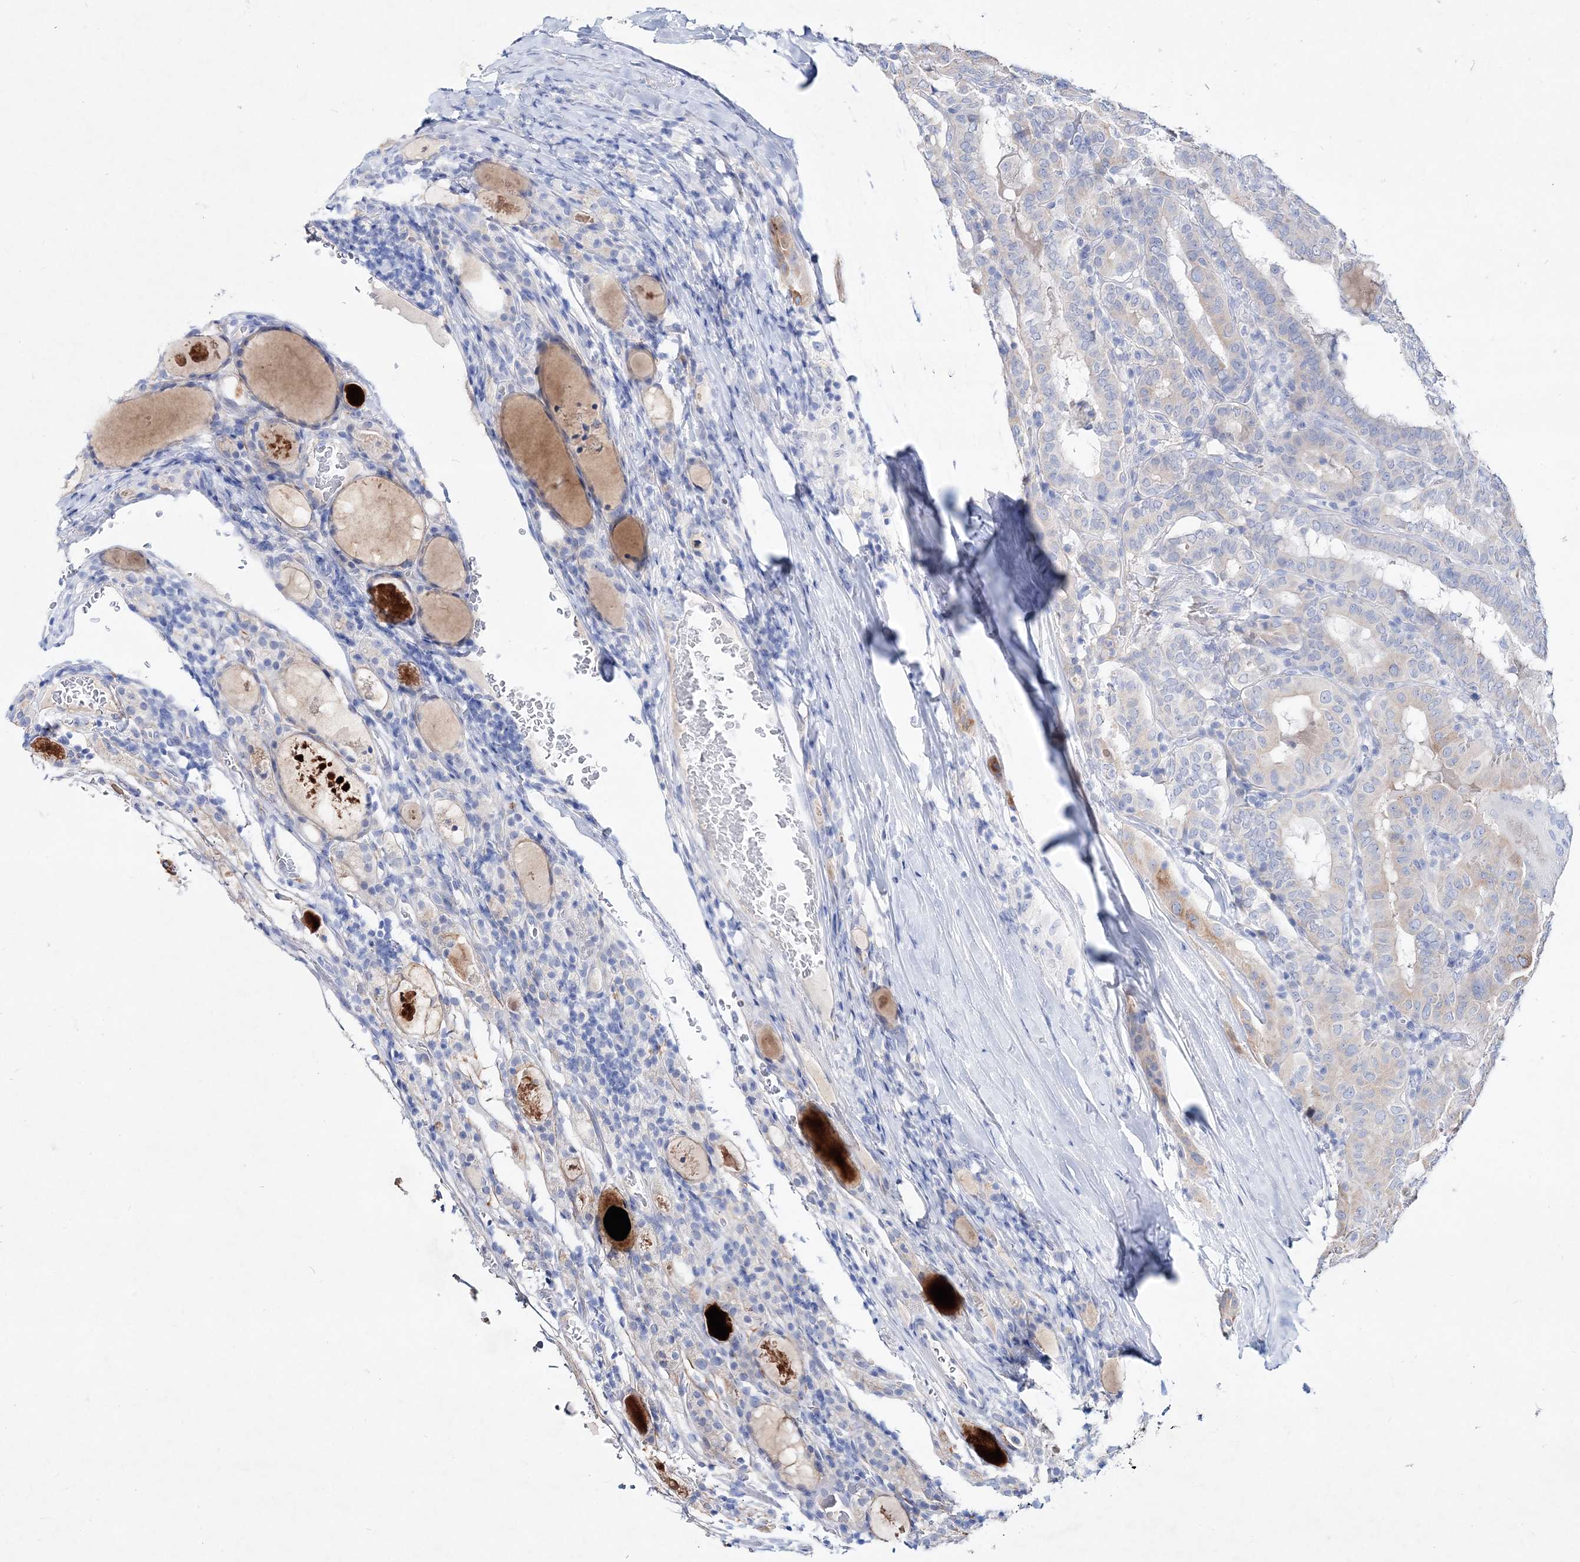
{"staining": {"intensity": "weak", "quantity": "<25%", "location": "cytoplasmic/membranous"}, "tissue": "thyroid cancer", "cell_type": "Tumor cells", "image_type": "cancer", "snomed": [{"axis": "morphology", "description": "Papillary adenocarcinoma, NOS"}, {"axis": "topography", "description": "Thyroid gland"}], "caption": "Thyroid papillary adenocarcinoma was stained to show a protein in brown. There is no significant staining in tumor cells.", "gene": "SPINK7", "patient": {"sex": "female", "age": 72}}